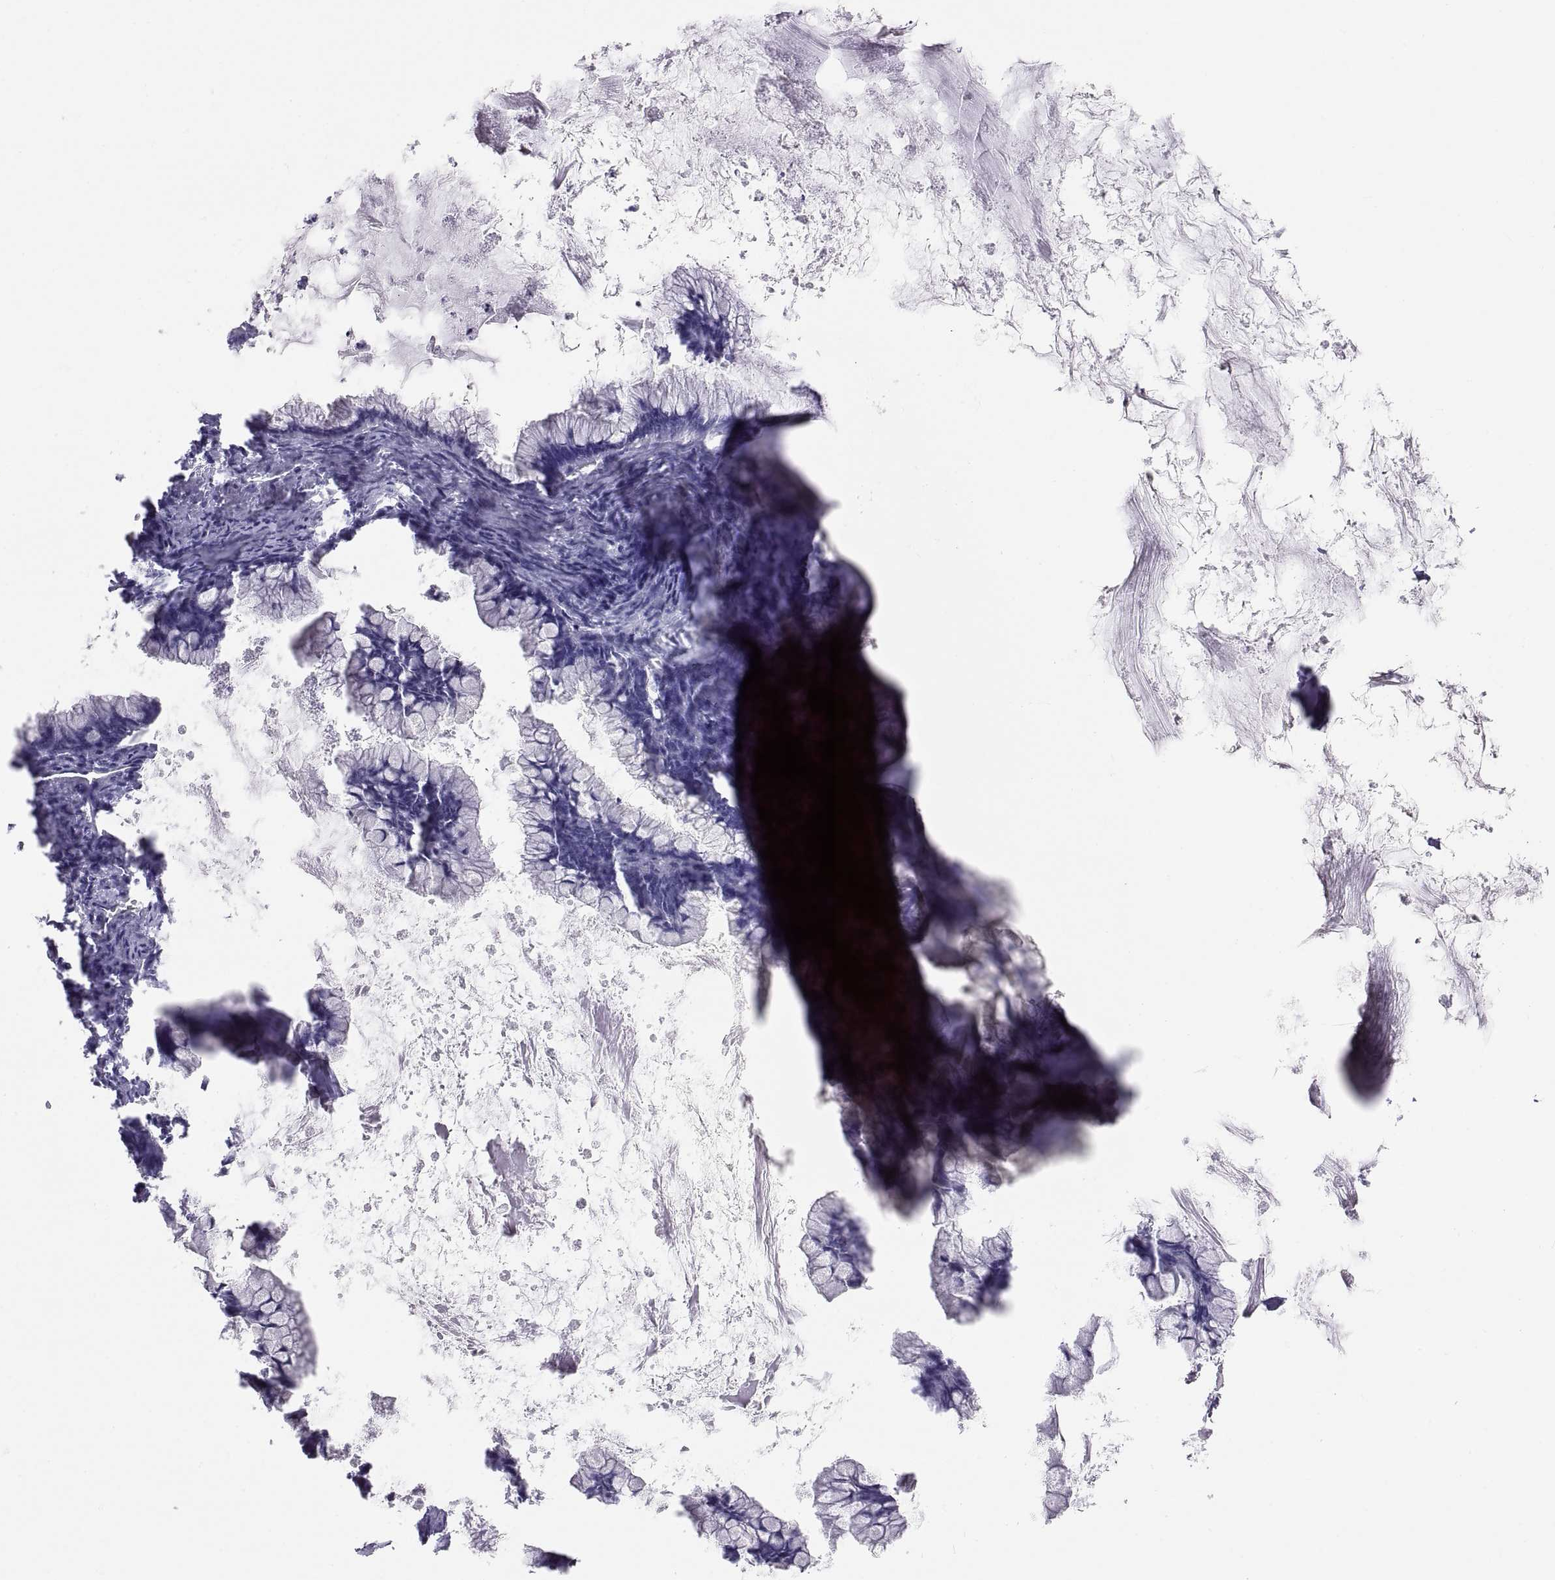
{"staining": {"intensity": "negative", "quantity": "none", "location": "none"}, "tissue": "ovarian cancer", "cell_type": "Tumor cells", "image_type": "cancer", "snomed": [{"axis": "morphology", "description": "Cystadenocarcinoma, mucinous, NOS"}, {"axis": "topography", "description": "Ovary"}], "caption": "High magnification brightfield microscopy of ovarian cancer (mucinous cystadenocarcinoma) stained with DAB (3,3'-diaminobenzidine) (brown) and counterstained with hematoxylin (blue): tumor cells show no significant expression. (Brightfield microscopy of DAB (3,3'-diaminobenzidine) immunohistochemistry at high magnification).", "gene": "FAM170A", "patient": {"sex": "female", "age": 67}}